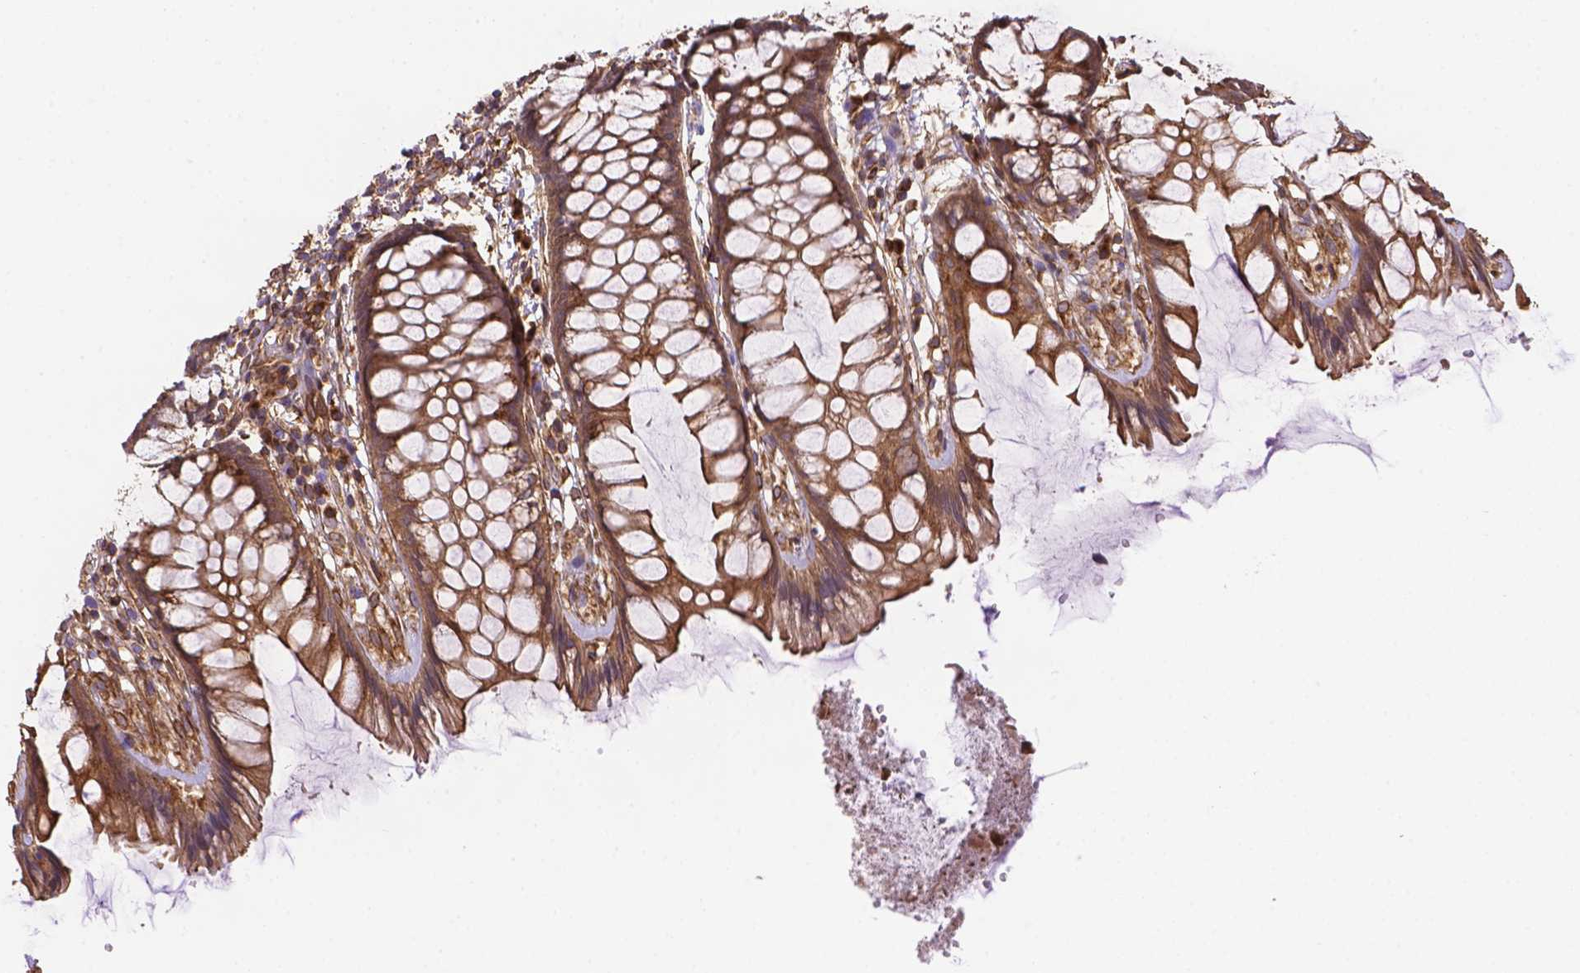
{"staining": {"intensity": "moderate", "quantity": ">75%", "location": "cytoplasmic/membranous"}, "tissue": "rectum", "cell_type": "Glandular cells", "image_type": "normal", "snomed": [{"axis": "morphology", "description": "Normal tissue, NOS"}, {"axis": "topography", "description": "Rectum"}], "caption": "Brown immunohistochemical staining in normal human rectum displays moderate cytoplasmic/membranous expression in about >75% of glandular cells.", "gene": "YAP1", "patient": {"sex": "female", "age": 62}}